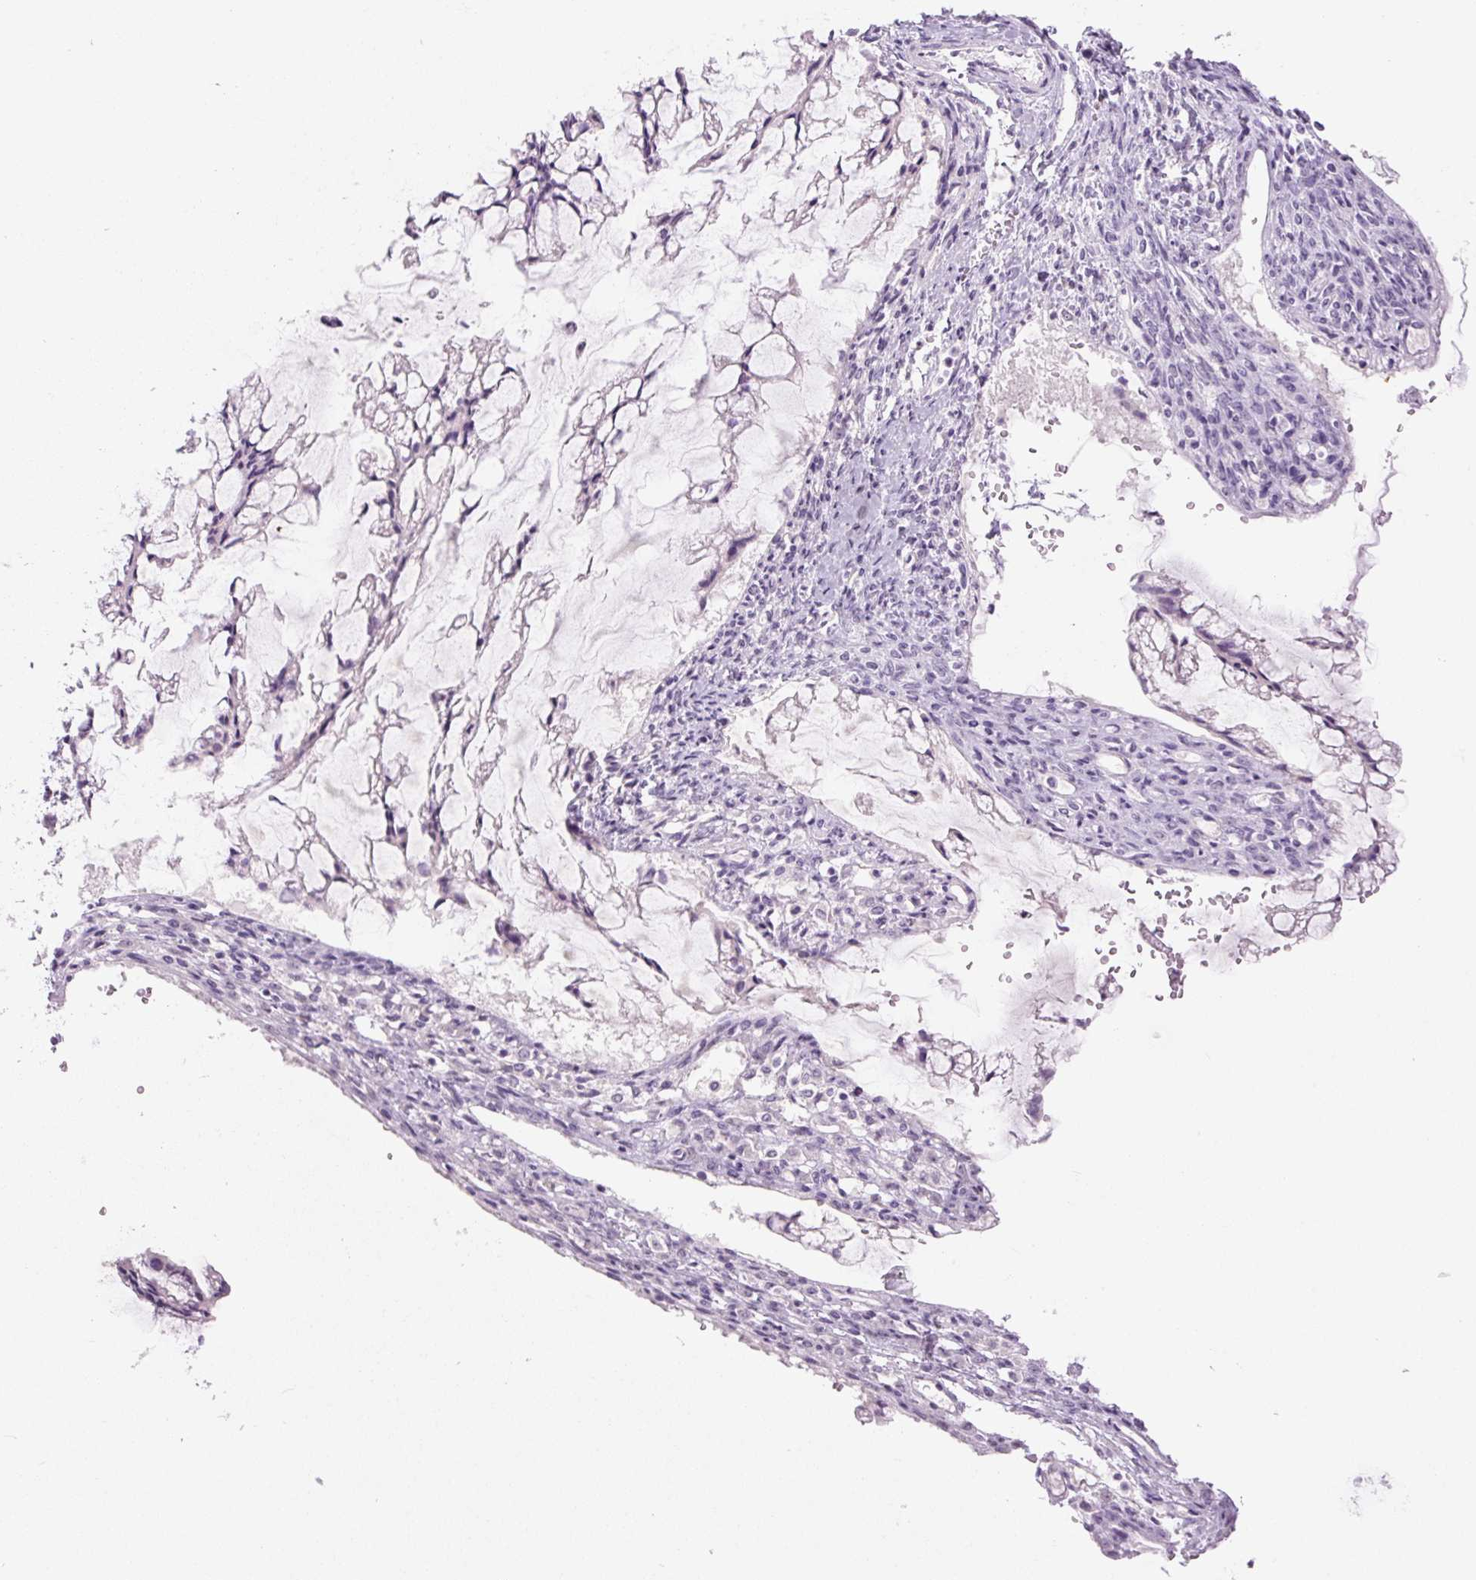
{"staining": {"intensity": "negative", "quantity": "none", "location": "none"}, "tissue": "ovarian cancer", "cell_type": "Tumor cells", "image_type": "cancer", "snomed": [{"axis": "morphology", "description": "Cystadenocarcinoma, mucinous, NOS"}, {"axis": "topography", "description": "Ovary"}], "caption": "Immunohistochemistry photomicrograph of neoplastic tissue: human ovarian cancer (mucinous cystadenocarcinoma) stained with DAB (3,3'-diaminobenzidine) exhibits no significant protein staining in tumor cells.", "gene": "SIX1", "patient": {"sex": "female", "age": 73}}